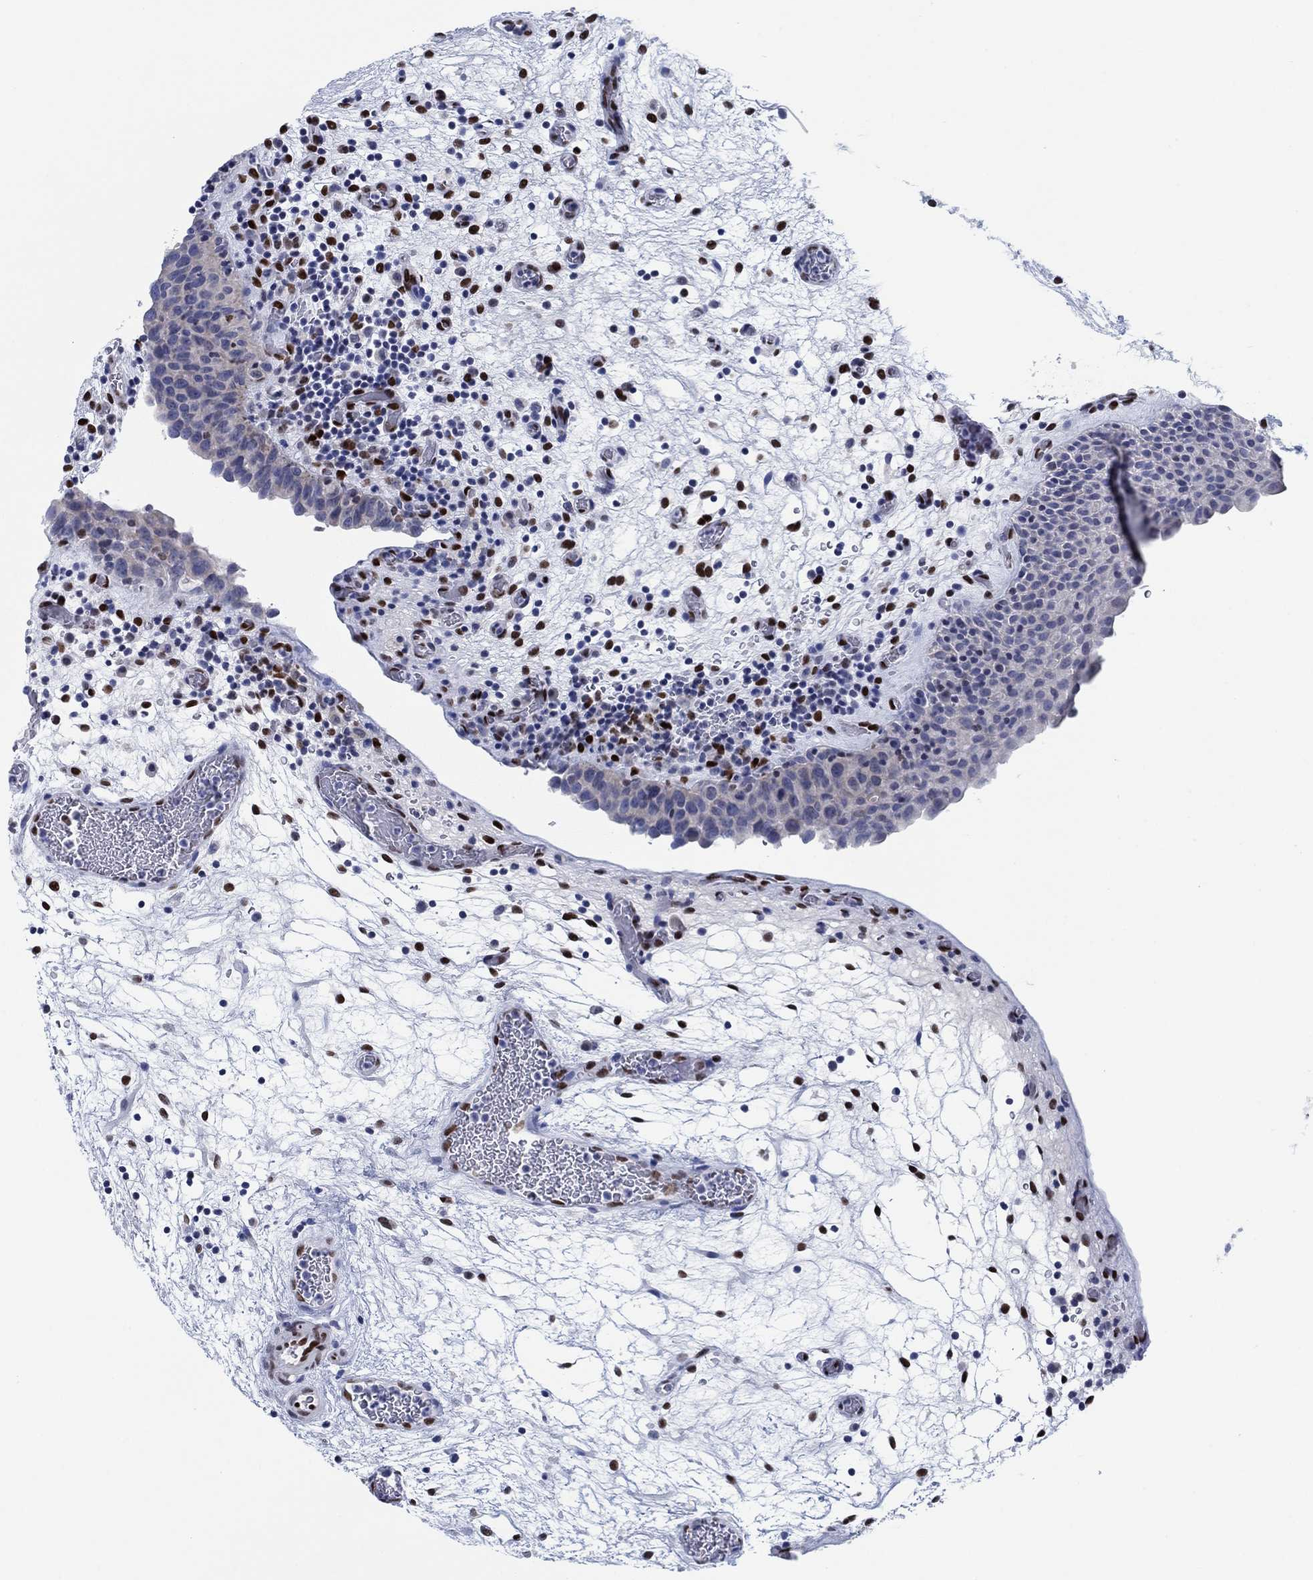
{"staining": {"intensity": "negative", "quantity": "none", "location": "none"}, "tissue": "urinary bladder", "cell_type": "Urothelial cells", "image_type": "normal", "snomed": [{"axis": "morphology", "description": "Normal tissue, NOS"}, {"axis": "topography", "description": "Urinary bladder"}], "caption": "There is no significant staining in urothelial cells of urinary bladder. The staining is performed using DAB (3,3'-diaminobenzidine) brown chromogen with nuclei counter-stained in using hematoxylin.", "gene": "ZEB1", "patient": {"sex": "male", "age": 37}}